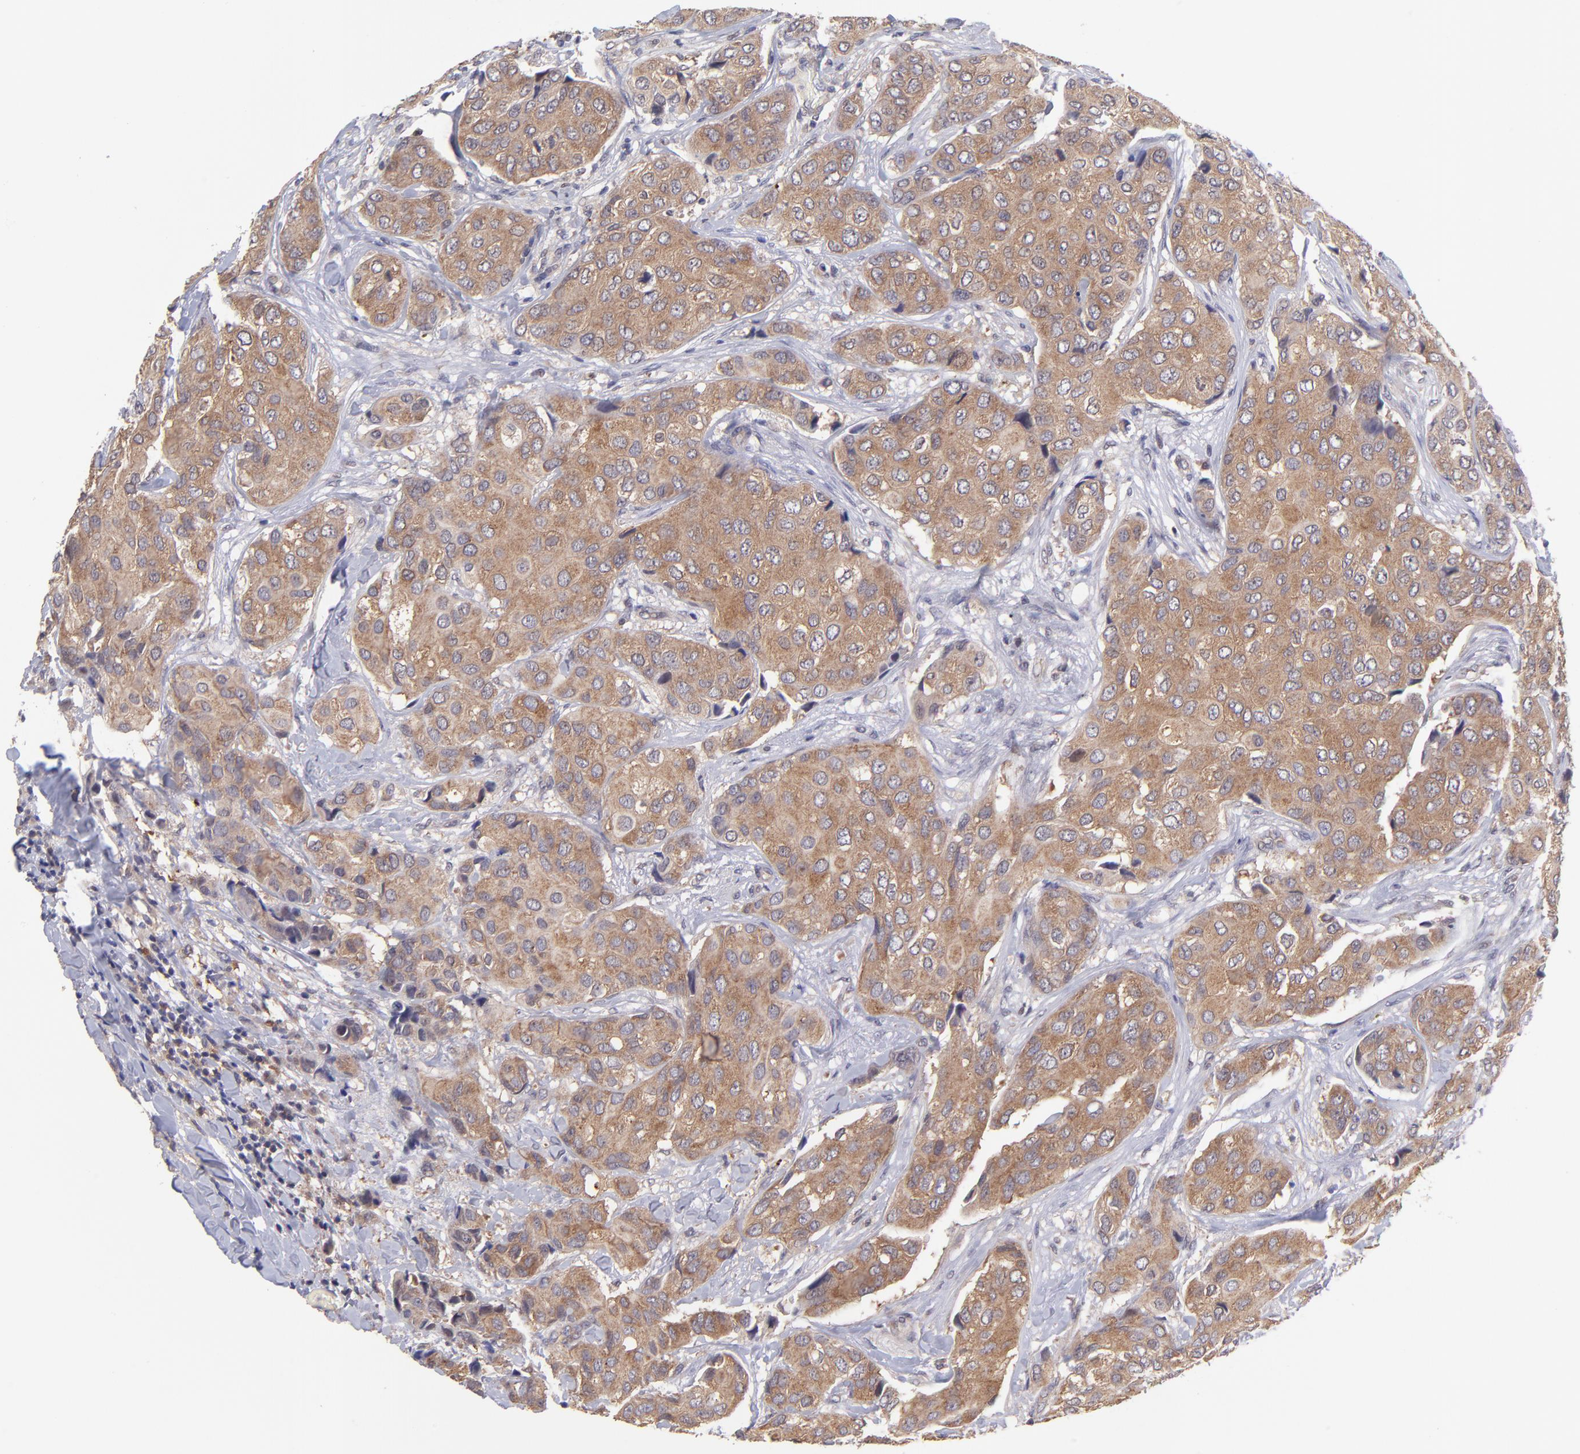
{"staining": {"intensity": "strong", "quantity": ">75%", "location": "cytoplasmic/membranous"}, "tissue": "breast cancer", "cell_type": "Tumor cells", "image_type": "cancer", "snomed": [{"axis": "morphology", "description": "Duct carcinoma"}, {"axis": "topography", "description": "Breast"}], "caption": "A high amount of strong cytoplasmic/membranous staining is seen in about >75% of tumor cells in breast cancer tissue. (DAB (3,3'-diaminobenzidine) = brown stain, brightfield microscopy at high magnification).", "gene": "NSF", "patient": {"sex": "female", "age": 68}}